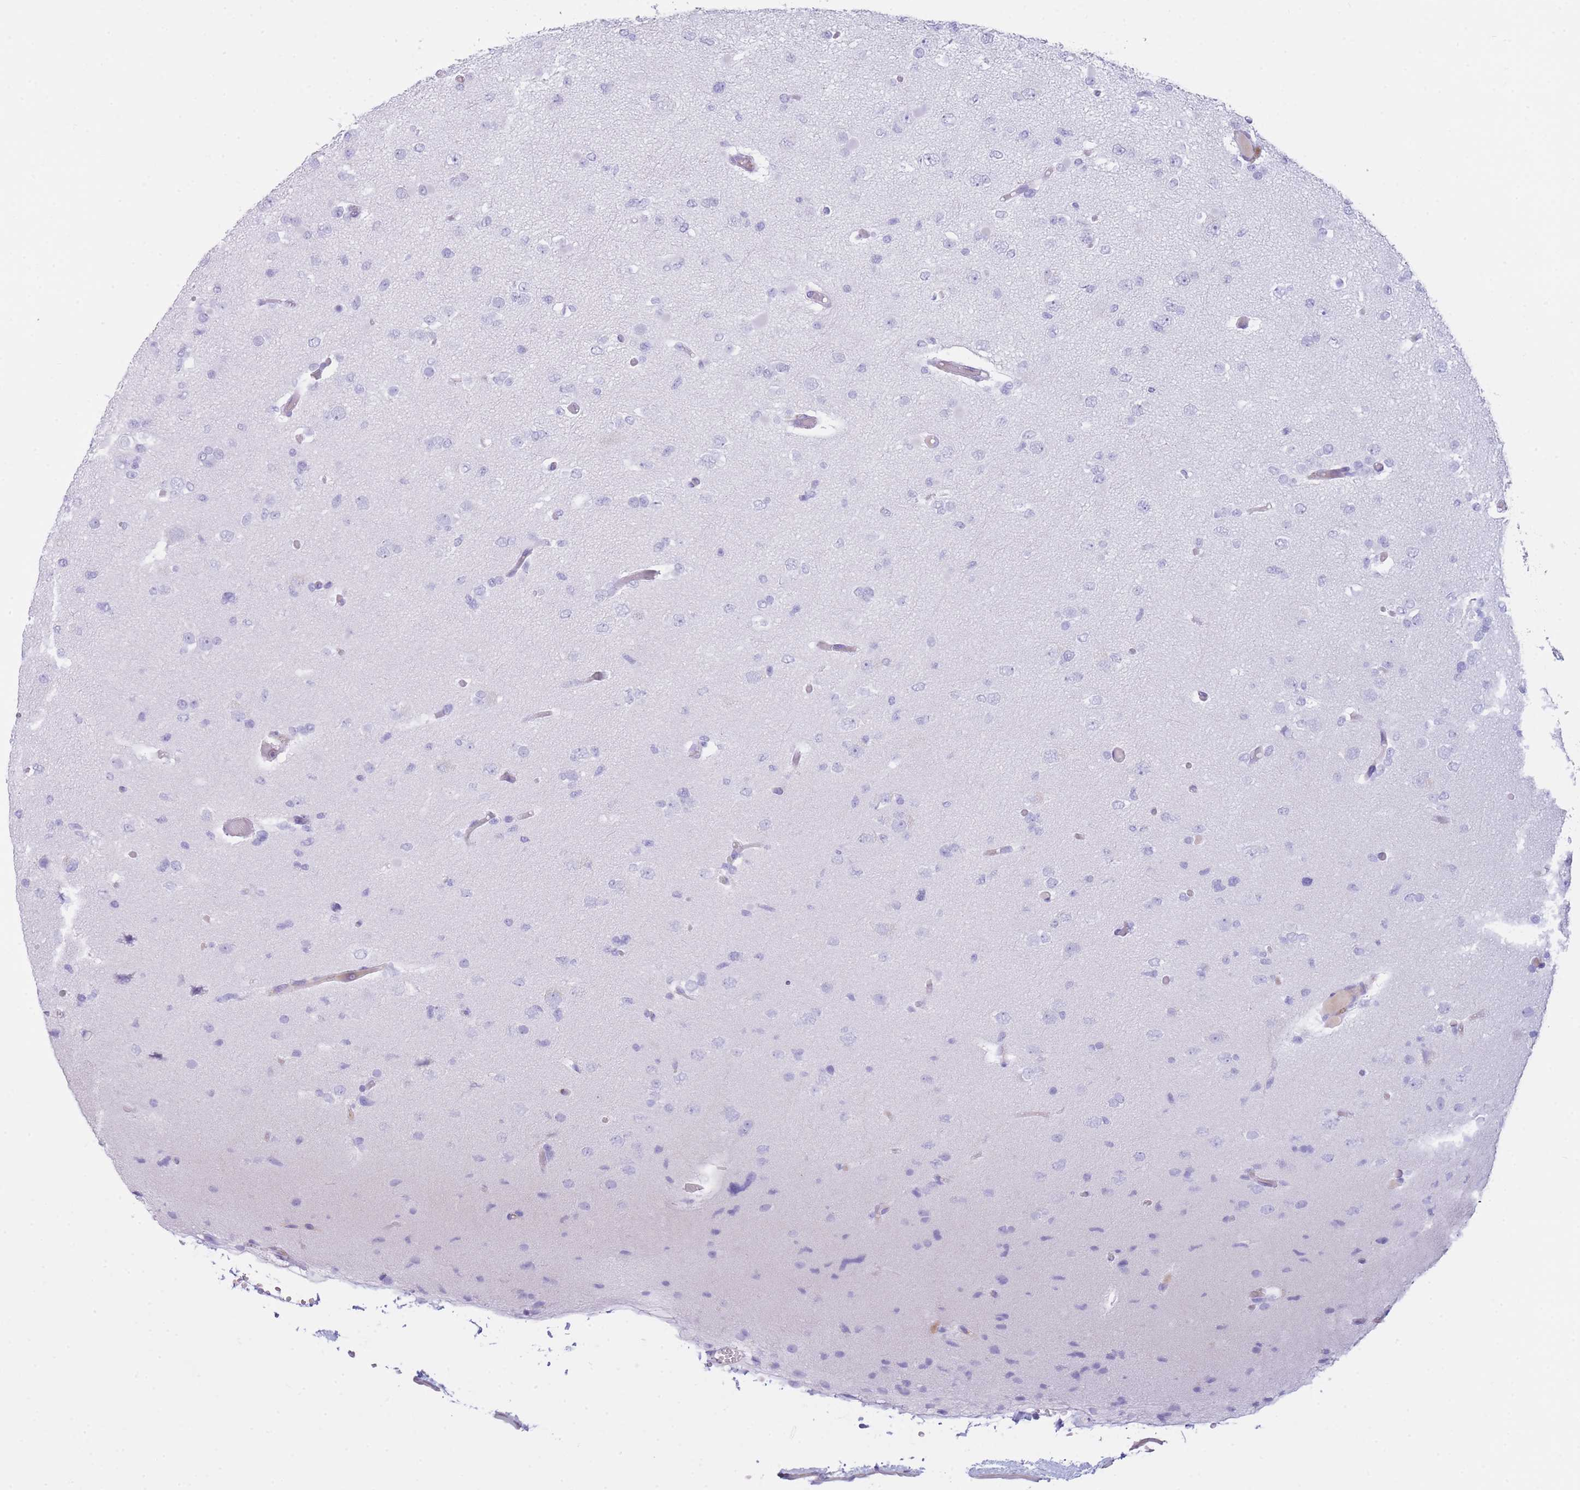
{"staining": {"intensity": "negative", "quantity": "none", "location": "none"}, "tissue": "glioma", "cell_type": "Tumor cells", "image_type": "cancer", "snomed": [{"axis": "morphology", "description": "Glioma, malignant, Low grade"}, {"axis": "topography", "description": "Brain"}], "caption": "Glioma stained for a protein using IHC exhibits no positivity tumor cells.", "gene": "PLBD1", "patient": {"sex": "female", "age": 22}}